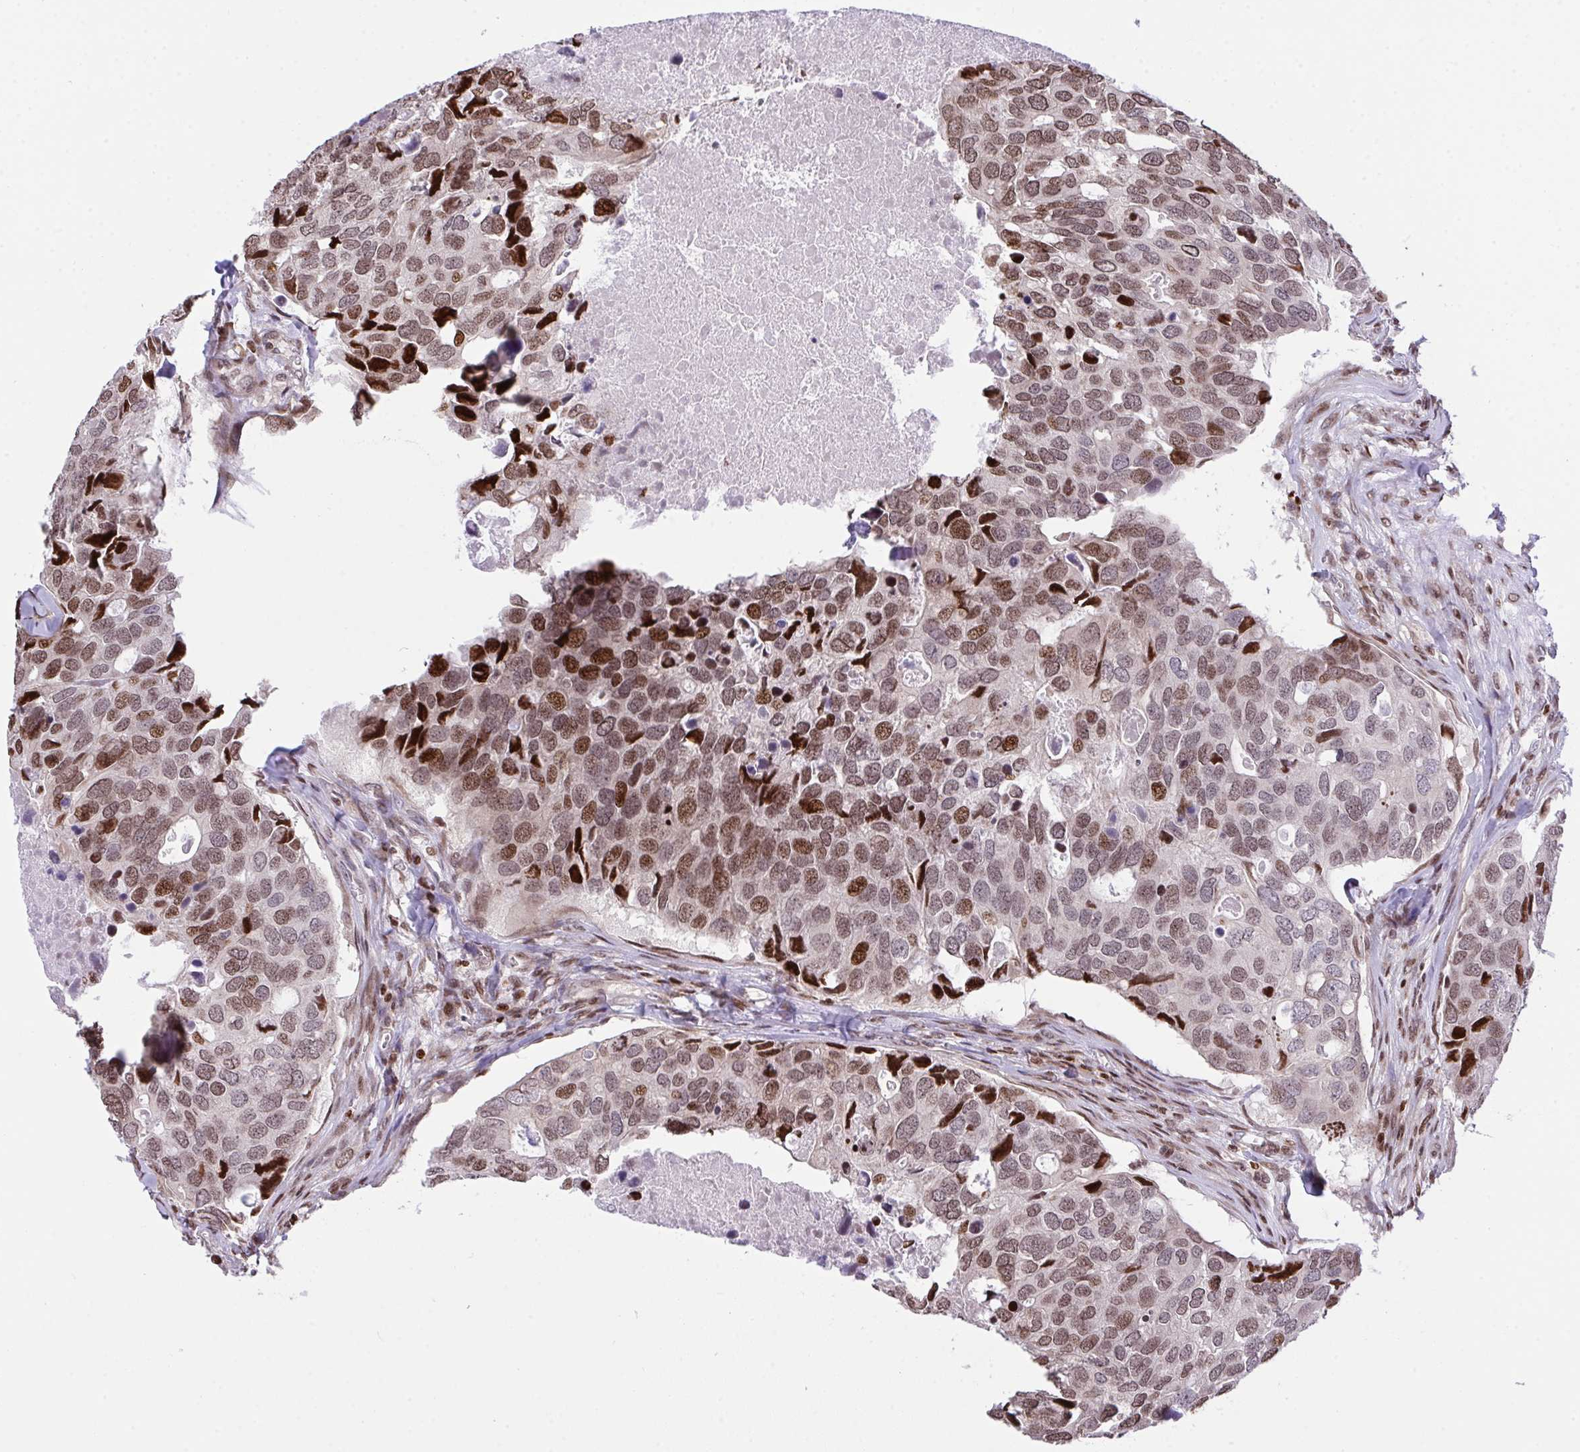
{"staining": {"intensity": "moderate", "quantity": ">75%", "location": "nuclear"}, "tissue": "breast cancer", "cell_type": "Tumor cells", "image_type": "cancer", "snomed": [{"axis": "morphology", "description": "Duct carcinoma"}, {"axis": "topography", "description": "Breast"}], "caption": "Breast cancer stained for a protein (brown) displays moderate nuclear positive positivity in approximately >75% of tumor cells.", "gene": "RAPGEF5", "patient": {"sex": "female", "age": 83}}